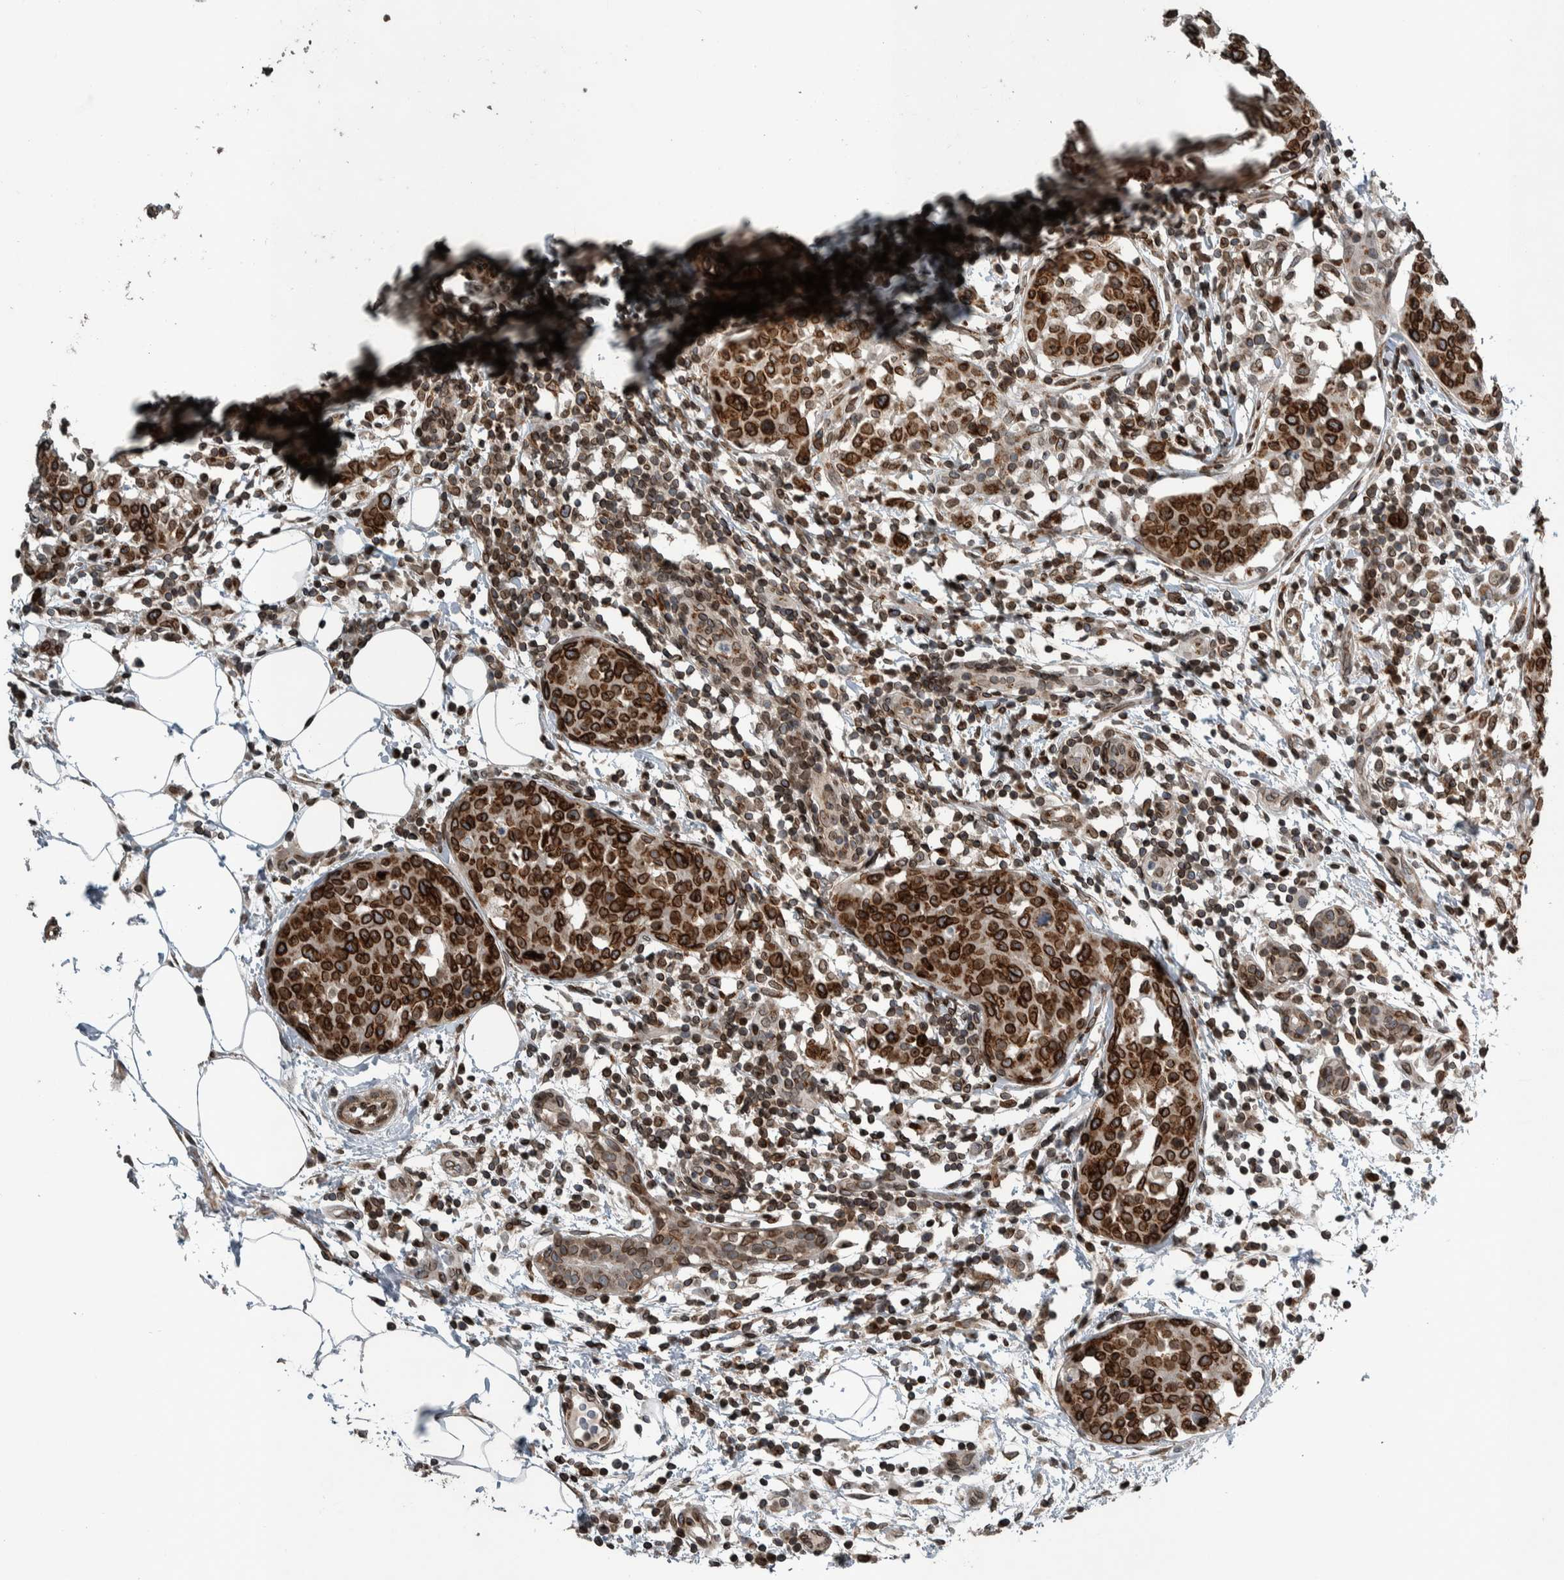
{"staining": {"intensity": "strong", "quantity": ">75%", "location": "cytoplasmic/membranous,nuclear"}, "tissue": "breast cancer", "cell_type": "Tumor cells", "image_type": "cancer", "snomed": [{"axis": "morphology", "description": "Normal tissue, NOS"}, {"axis": "morphology", "description": "Duct carcinoma"}, {"axis": "topography", "description": "Breast"}], "caption": "This image exhibits immunohistochemistry staining of human infiltrating ductal carcinoma (breast), with high strong cytoplasmic/membranous and nuclear expression in about >75% of tumor cells.", "gene": "FAM135B", "patient": {"sex": "female", "age": 37}}